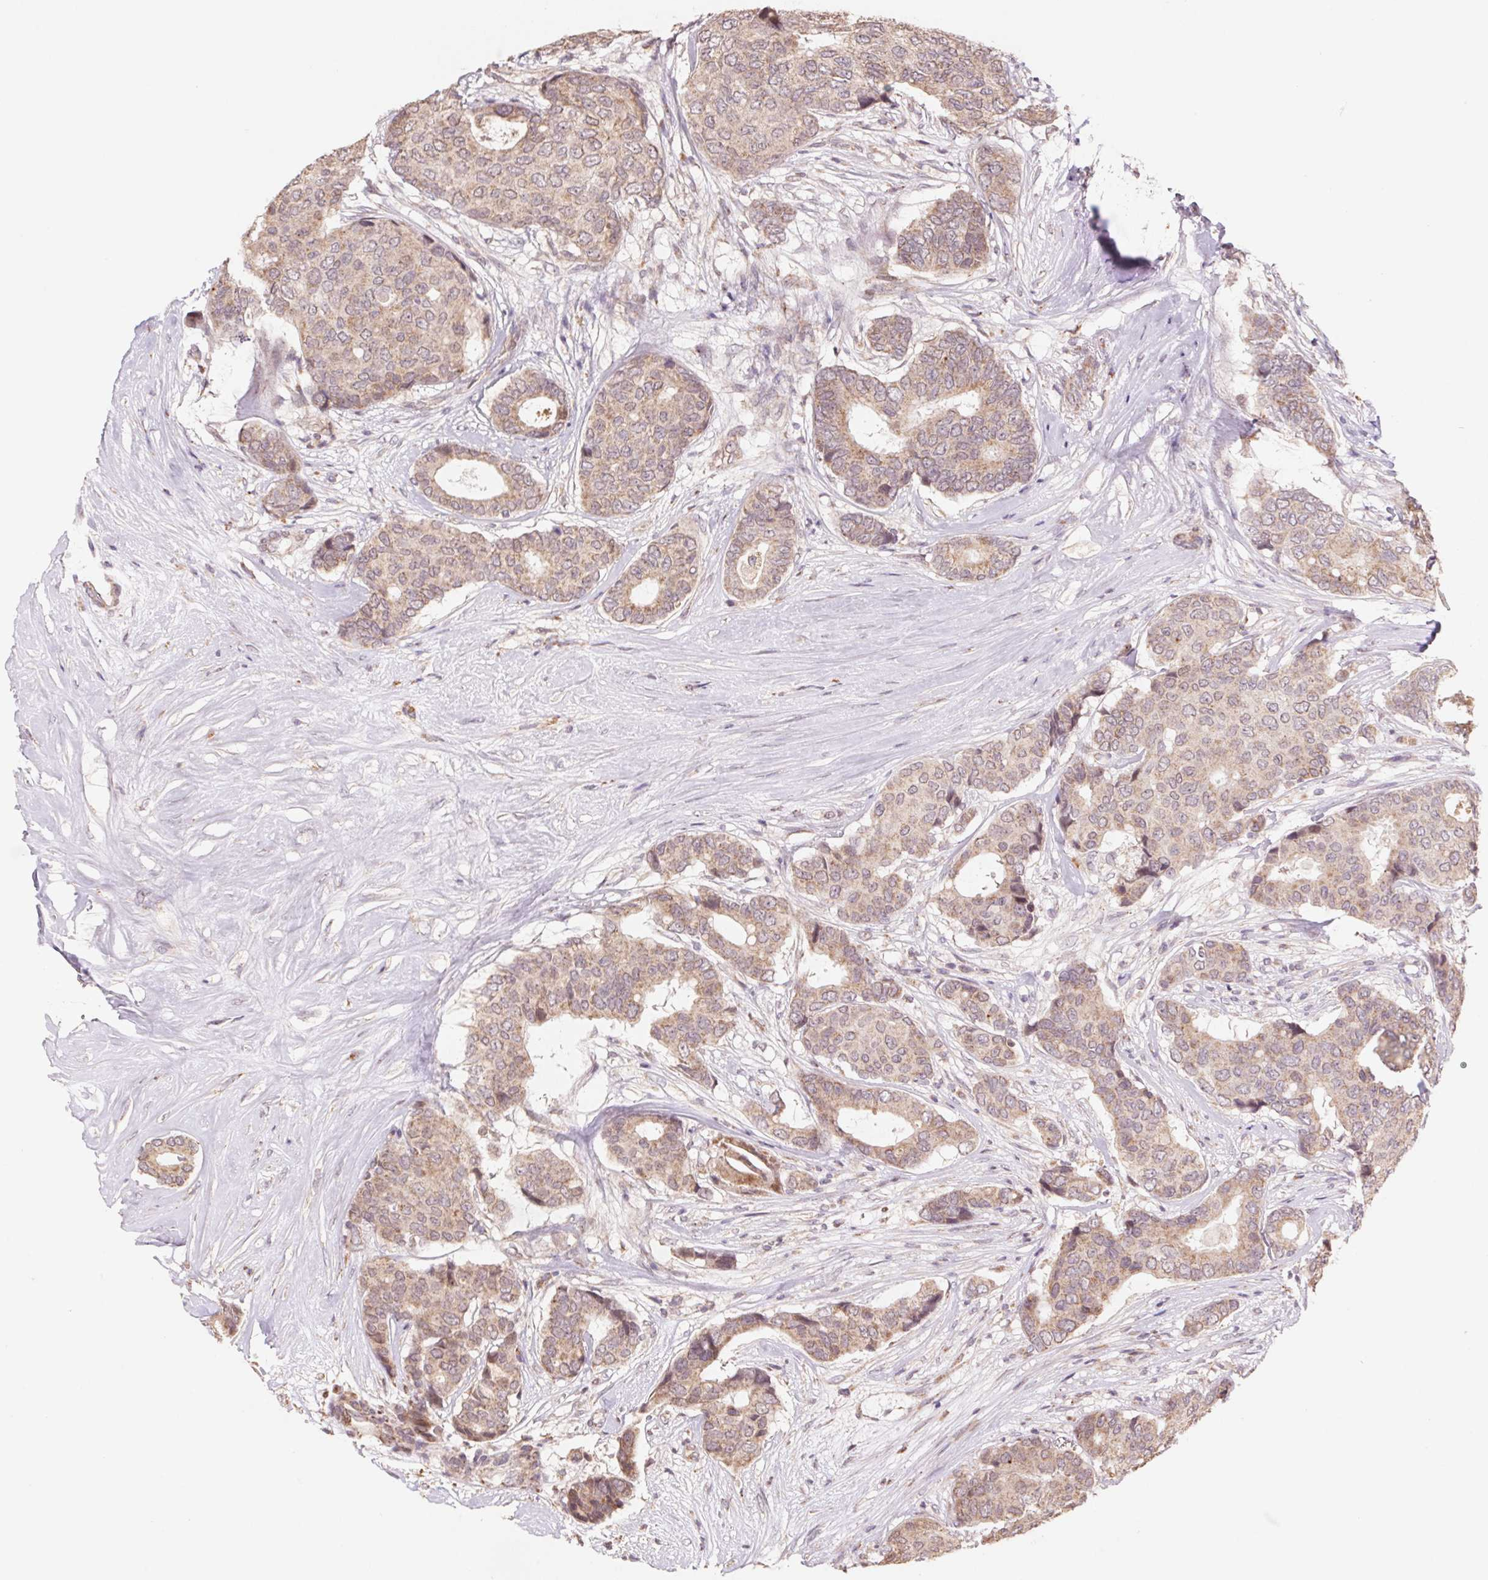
{"staining": {"intensity": "weak", "quantity": "25%-75%", "location": "cytoplasmic/membranous"}, "tissue": "breast cancer", "cell_type": "Tumor cells", "image_type": "cancer", "snomed": [{"axis": "morphology", "description": "Duct carcinoma"}, {"axis": "topography", "description": "Breast"}], "caption": "Immunohistochemical staining of human breast cancer reveals low levels of weak cytoplasmic/membranous staining in about 25%-75% of tumor cells.", "gene": "PDHA1", "patient": {"sex": "female", "age": 75}}